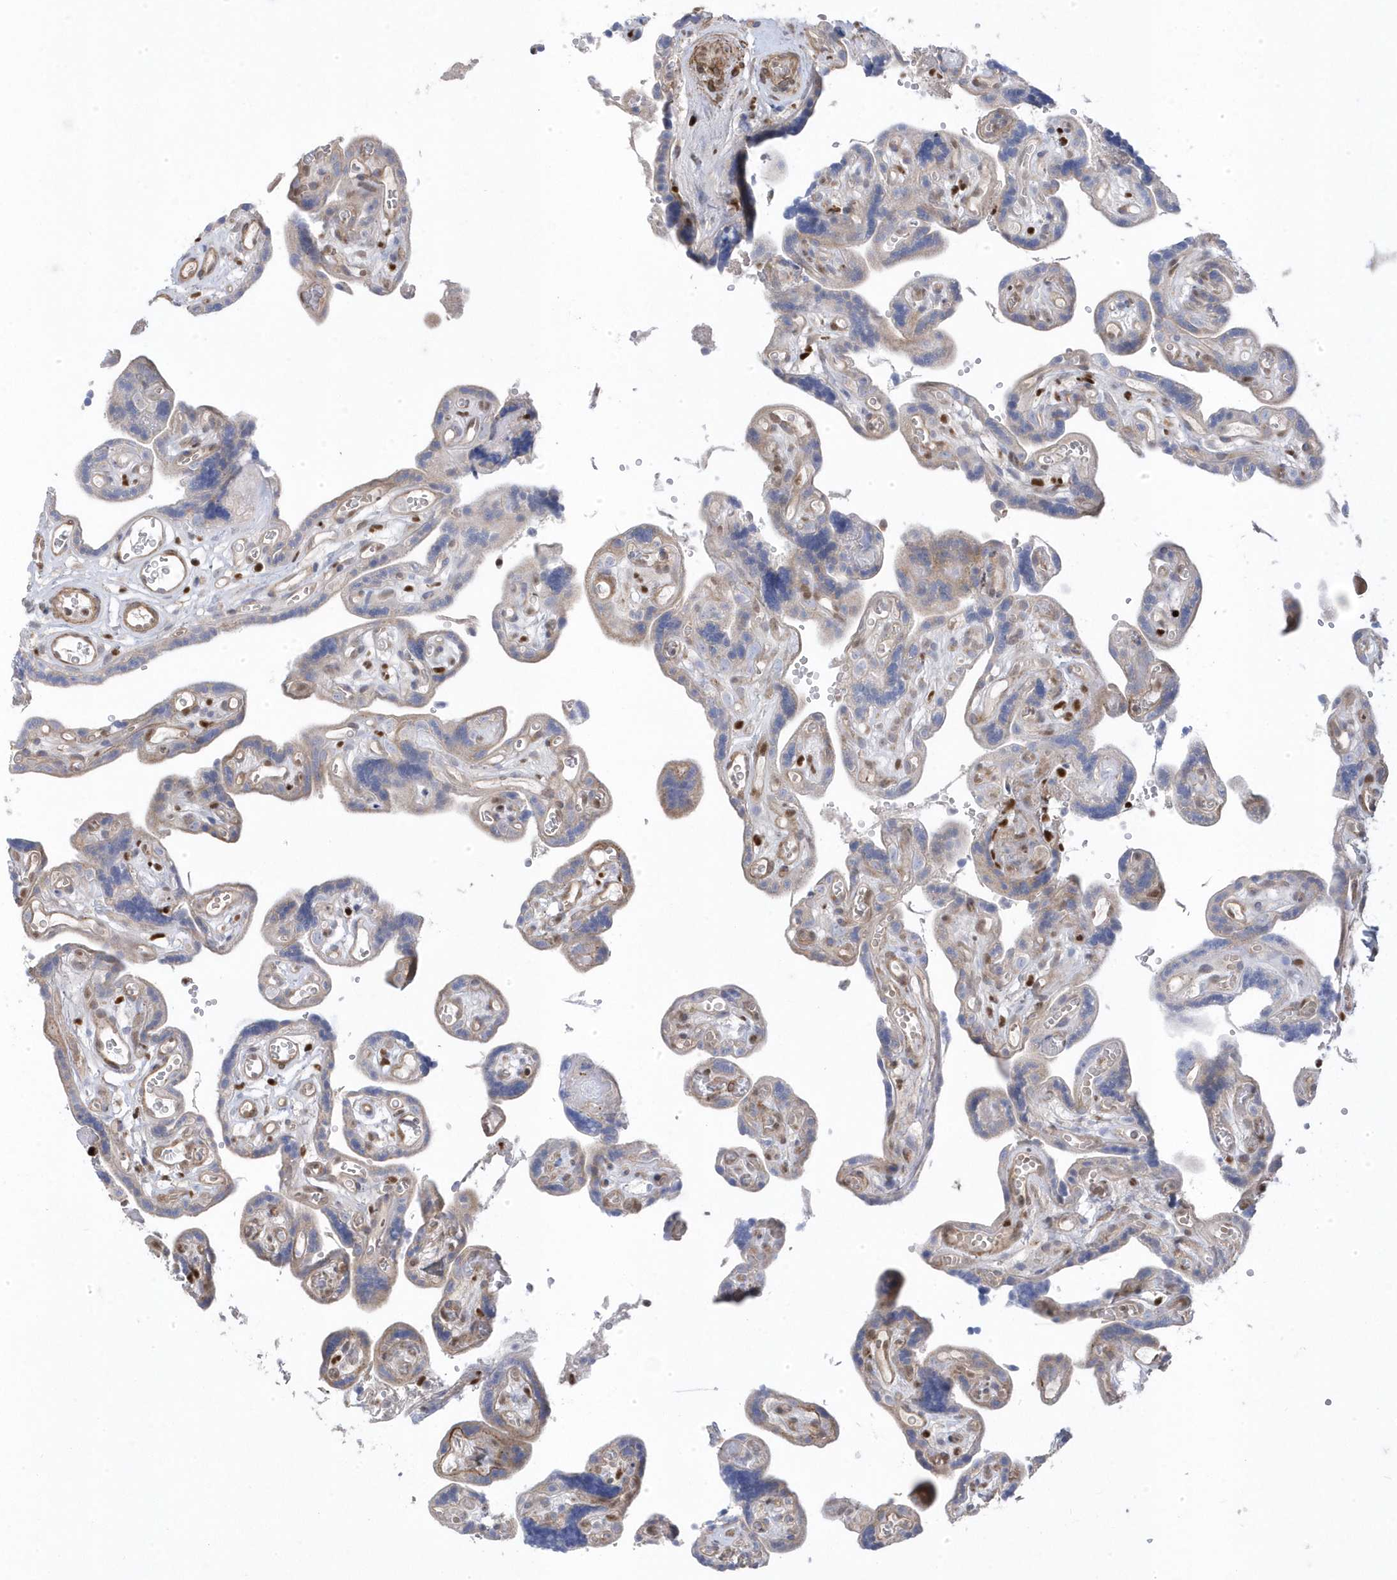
{"staining": {"intensity": "weak", "quantity": "<25%", "location": "cytoplasmic/membranous,nuclear"}, "tissue": "placenta", "cell_type": "Decidual cells", "image_type": "normal", "snomed": [{"axis": "morphology", "description": "Normal tissue, NOS"}, {"axis": "topography", "description": "Placenta"}], "caption": "This is an IHC histopathology image of unremarkable human placenta. There is no positivity in decidual cells.", "gene": "GTPBP6", "patient": {"sex": "female", "age": 30}}